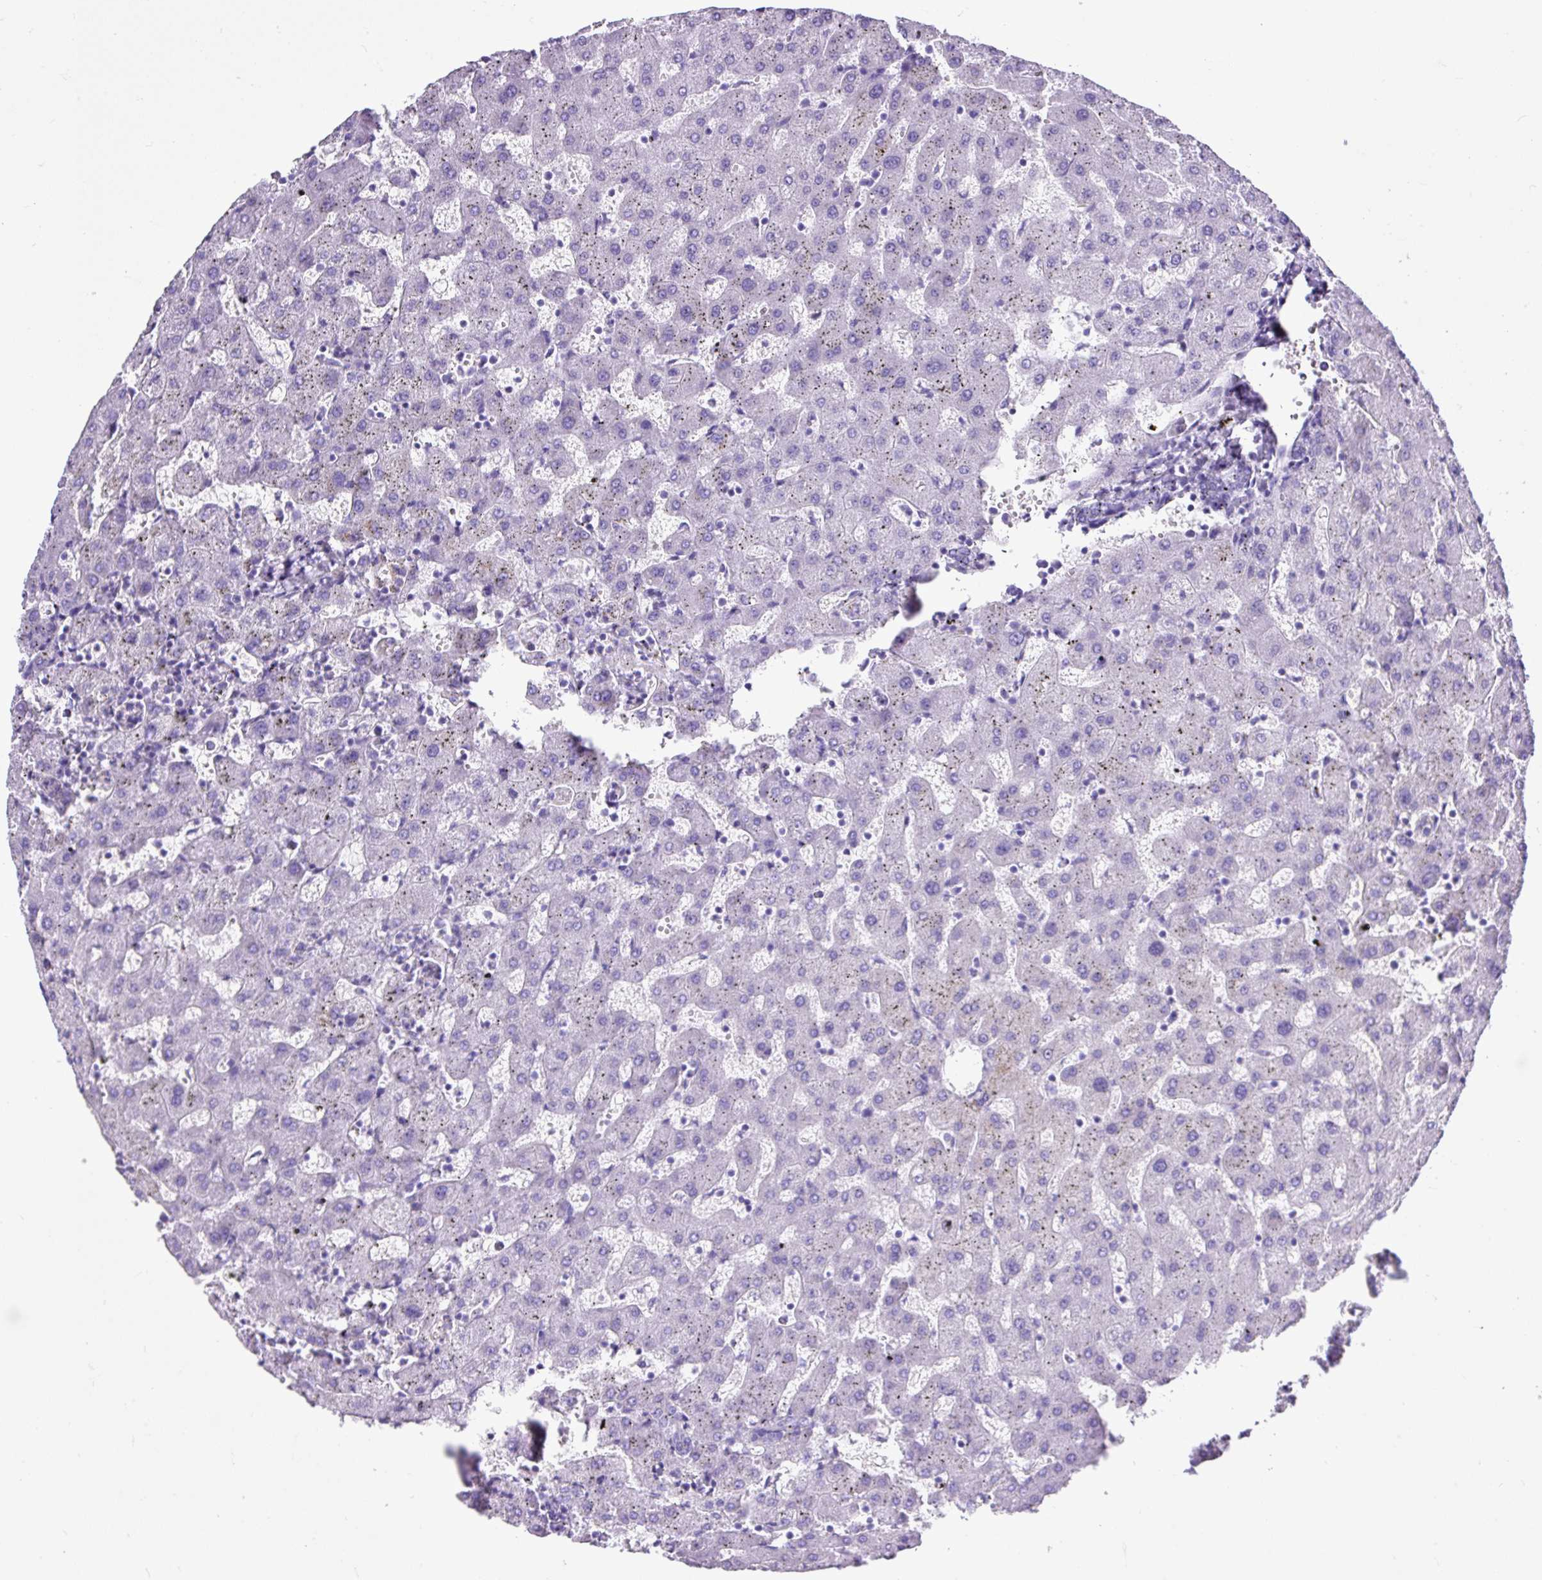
{"staining": {"intensity": "negative", "quantity": "none", "location": "none"}, "tissue": "liver", "cell_type": "Cholangiocytes", "image_type": "normal", "snomed": [{"axis": "morphology", "description": "Normal tissue, NOS"}, {"axis": "topography", "description": "Liver"}], "caption": "High power microscopy histopathology image of an immunohistochemistry (IHC) histopathology image of normal liver, revealing no significant staining in cholangiocytes.", "gene": "CEL", "patient": {"sex": "female", "age": 63}}